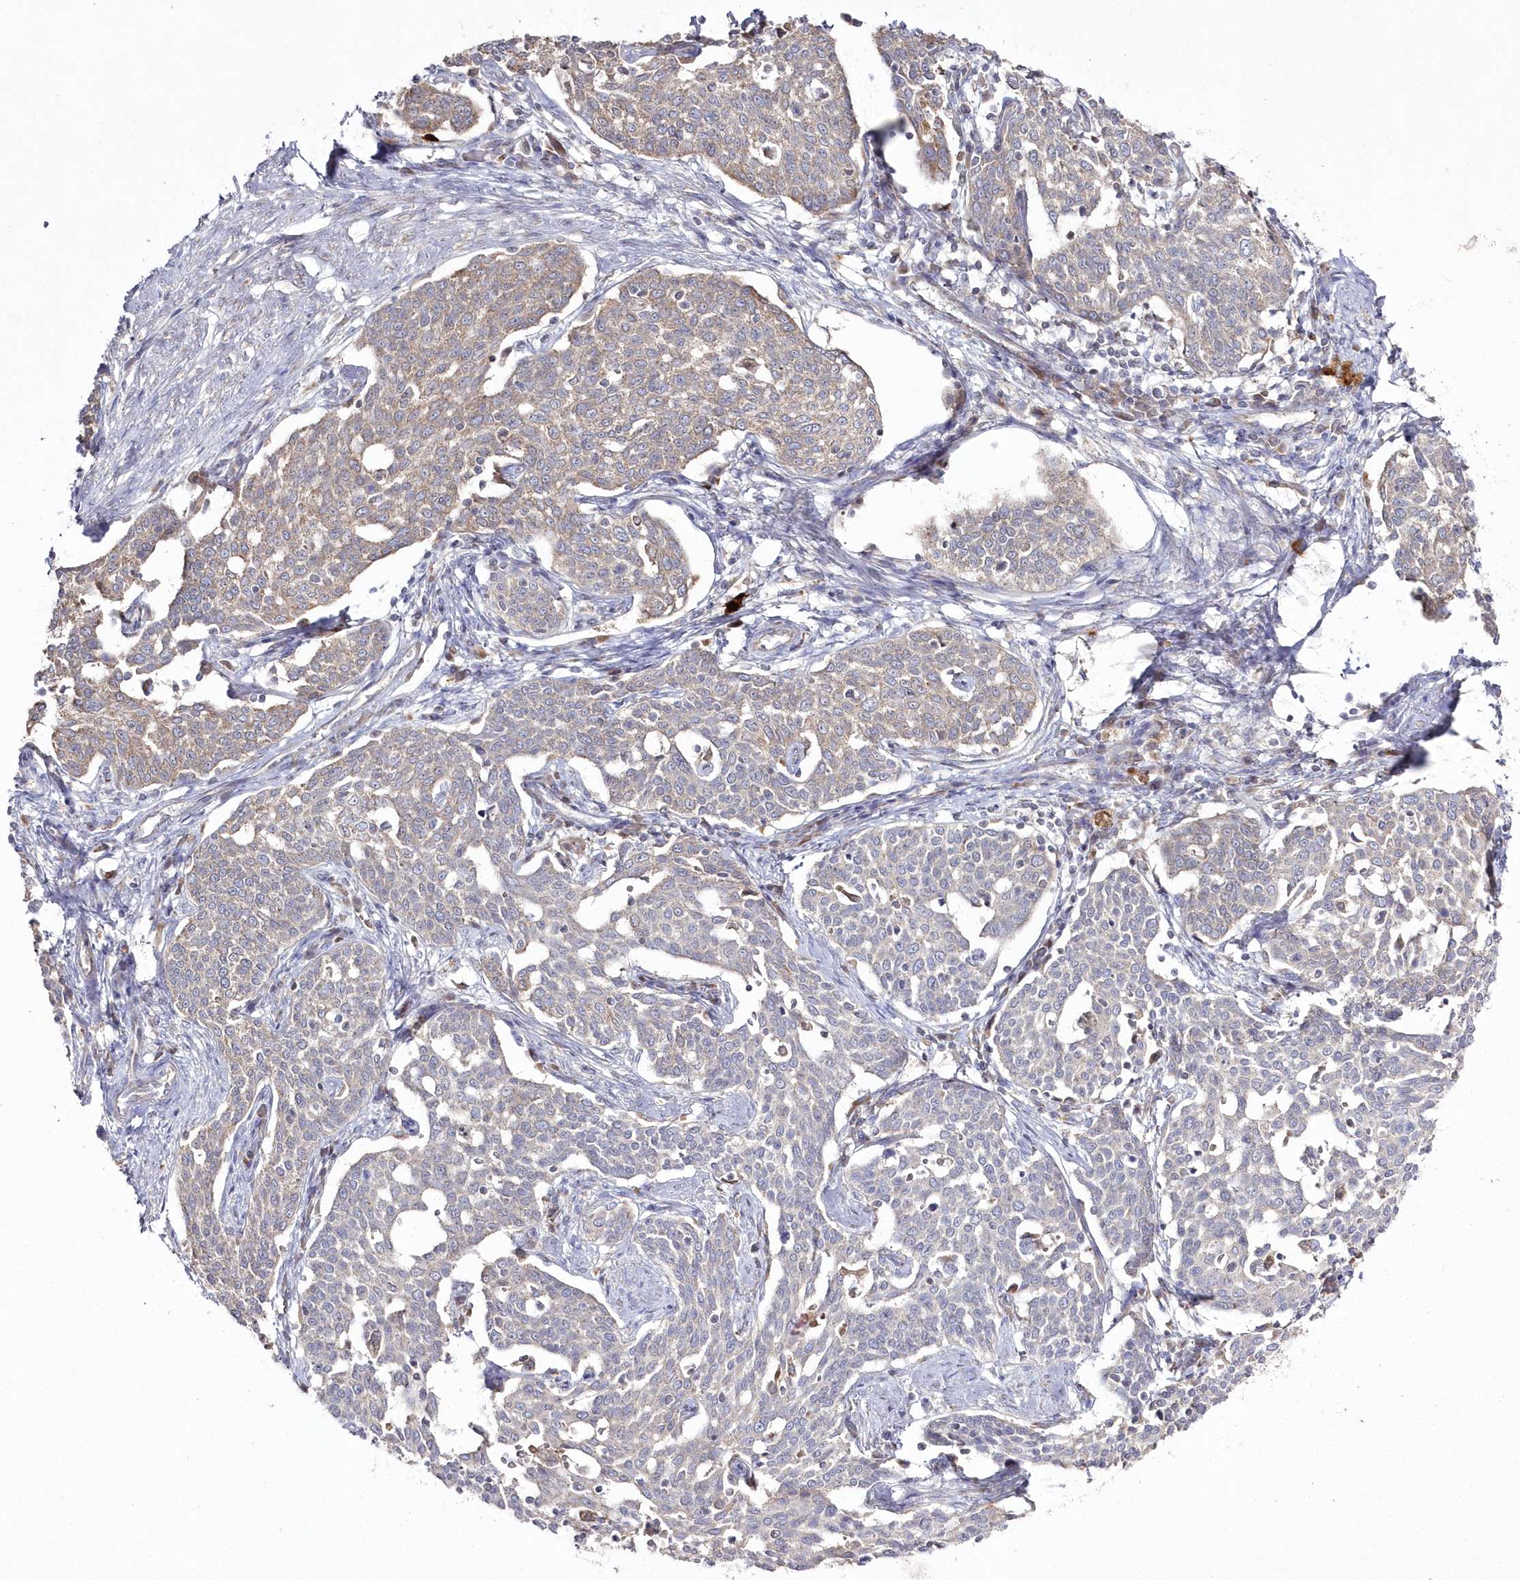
{"staining": {"intensity": "weak", "quantity": "<25%", "location": "cytoplasmic/membranous"}, "tissue": "cervical cancer", "cell_type": "Tumor cells", "image_type": "cancer", "snomed": [{"axis": "morphology", "description": "Squamous cell carcinoma, NOS"}, {"axis": "topography", "description": "Cervix"}], "caption": "Photomicrograph shows no significant protein positivity in tumor cells of cervical cancer (squamous cell carcinoma).", "gene": "ARSB", "patient": {"sex": "female", "age": 34}}